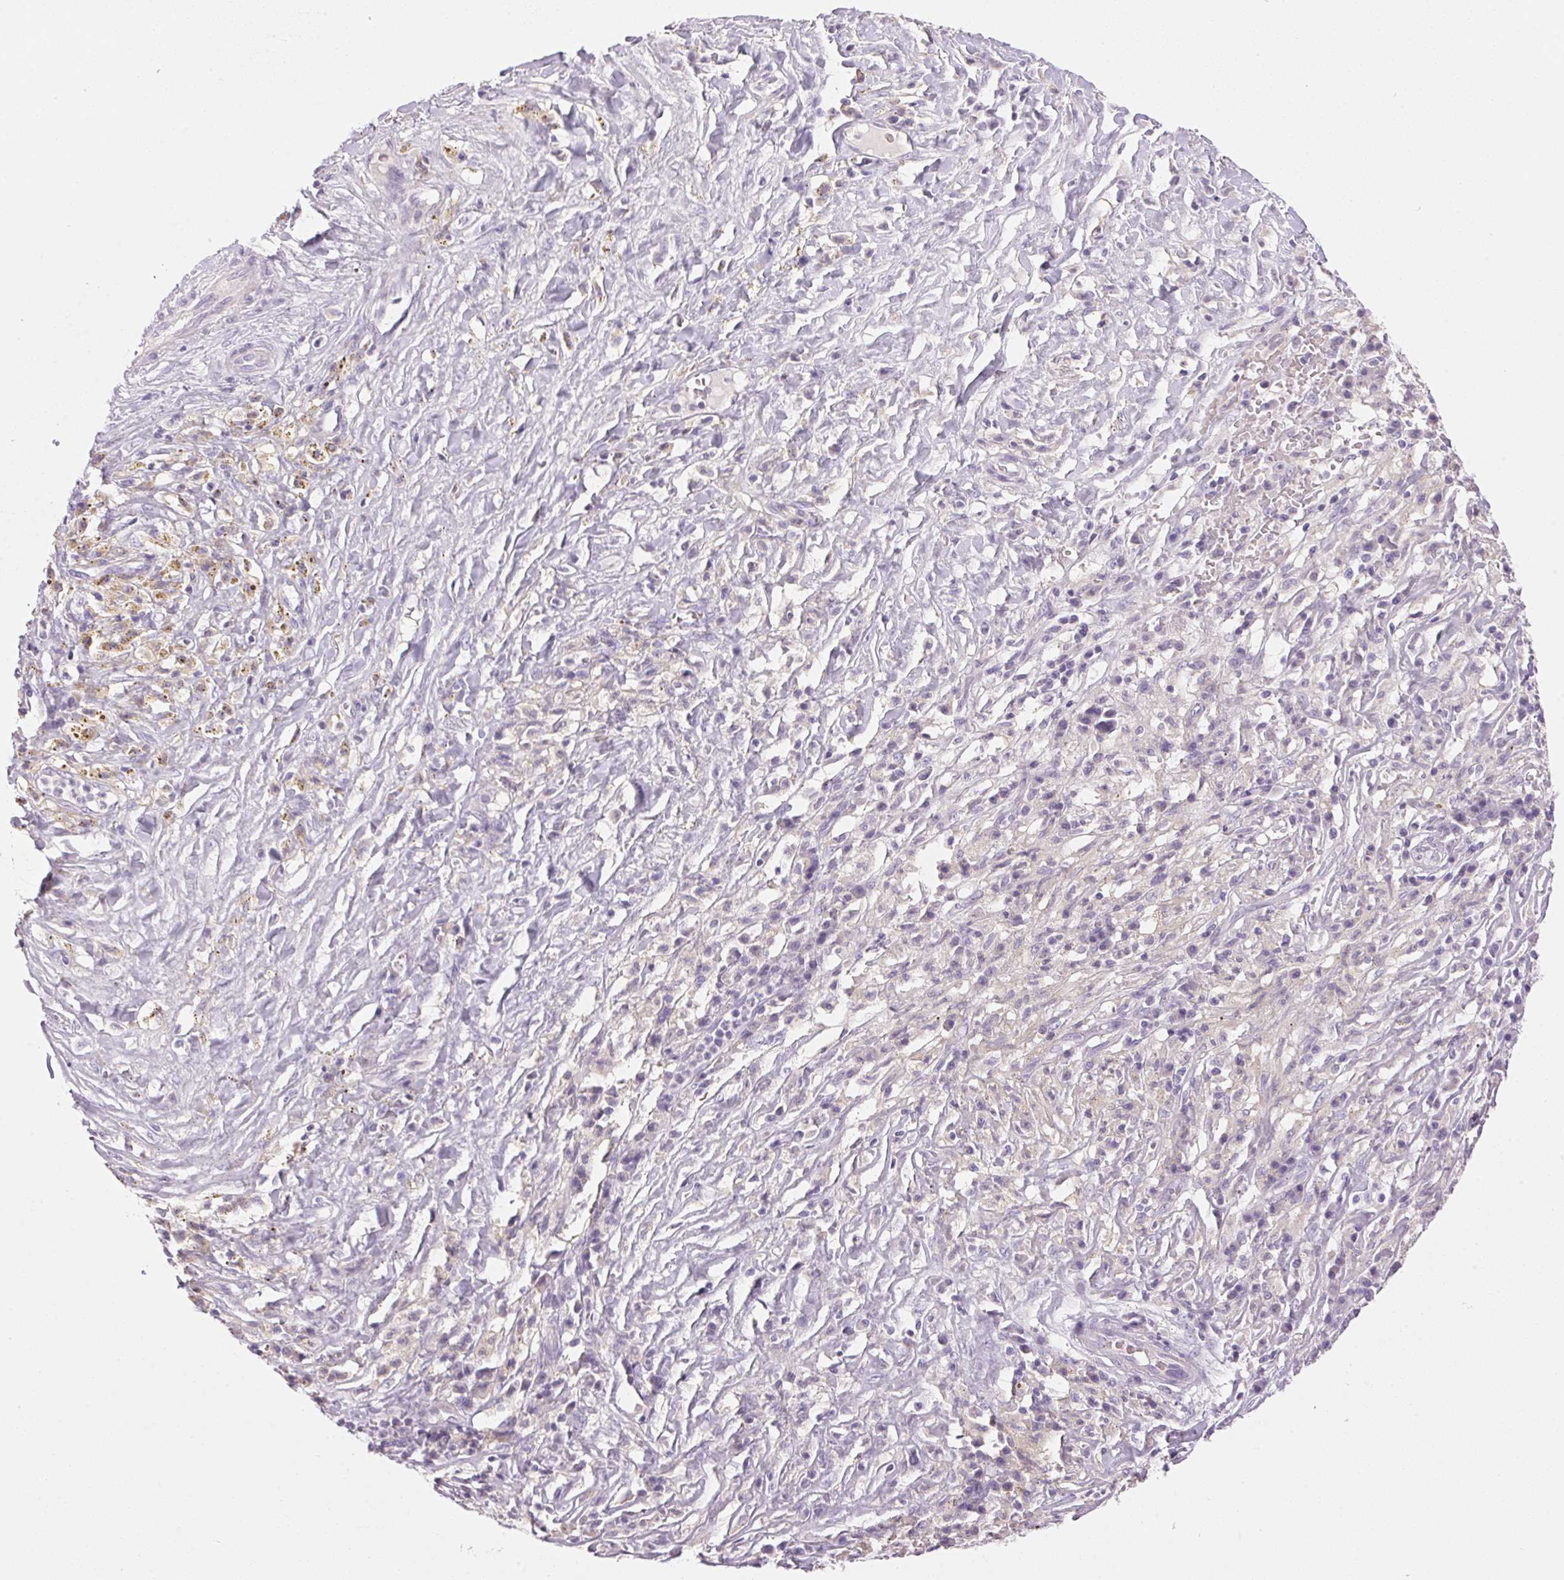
{"staining": {"intensity": "negative", "quantity": "none", "location": "none"}, "tissue": "melanoma", "cell_type": "Tumor cells", "image_type": "cancer", "snomed": [{"axis": "morphology", "description": "Malignant melanoma, NOS"}, {"axis": "topography", "description": "Skin"}], "caption": "Tumor cells show no significant staining in malignant melanoma.", "gene": "HSD17B2", "patient": {"sex": "female", "age": 91}}